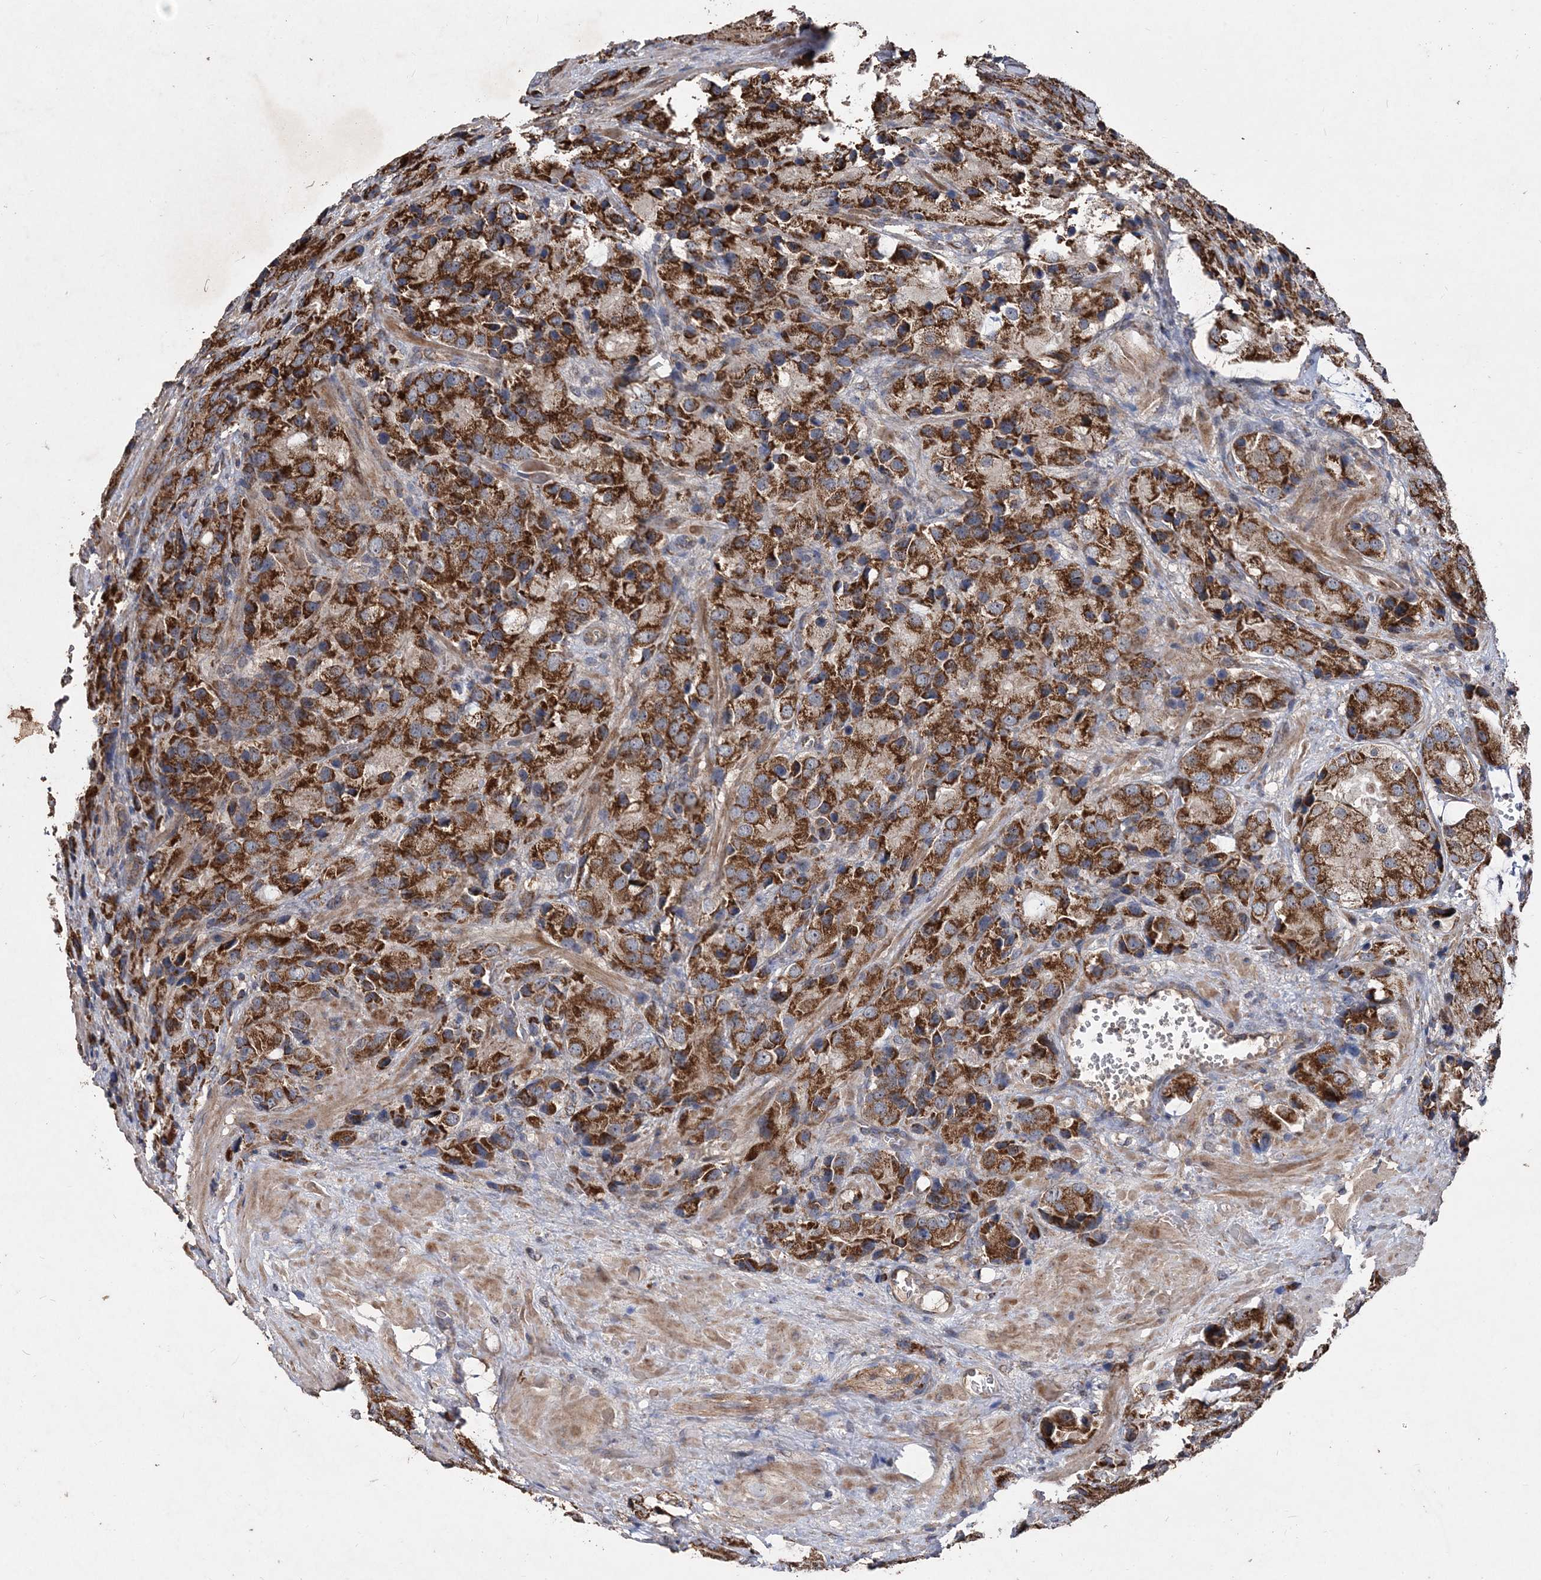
{"staining": {"intensity": "strong", "quantity": ">75%", "location": "cytoplasmic/membranous"}, "tissue": "prostate cancer", "cell_type": "Tumor cells", "image_type": "cancer", "snomed": [{"axis": "morphology", "description": "Adenocarcinoma, High grade"}, {"axis": "topography", "description": "Prostate"}], "caption": "The immunohistochemical stain shows strong cytoplasmic/membranous positivity in tumor cells of prostate adenocarcinoma (high-grade) tissue.", "gene": "POC5", "patient": {"sex": "male", "age": 70}}